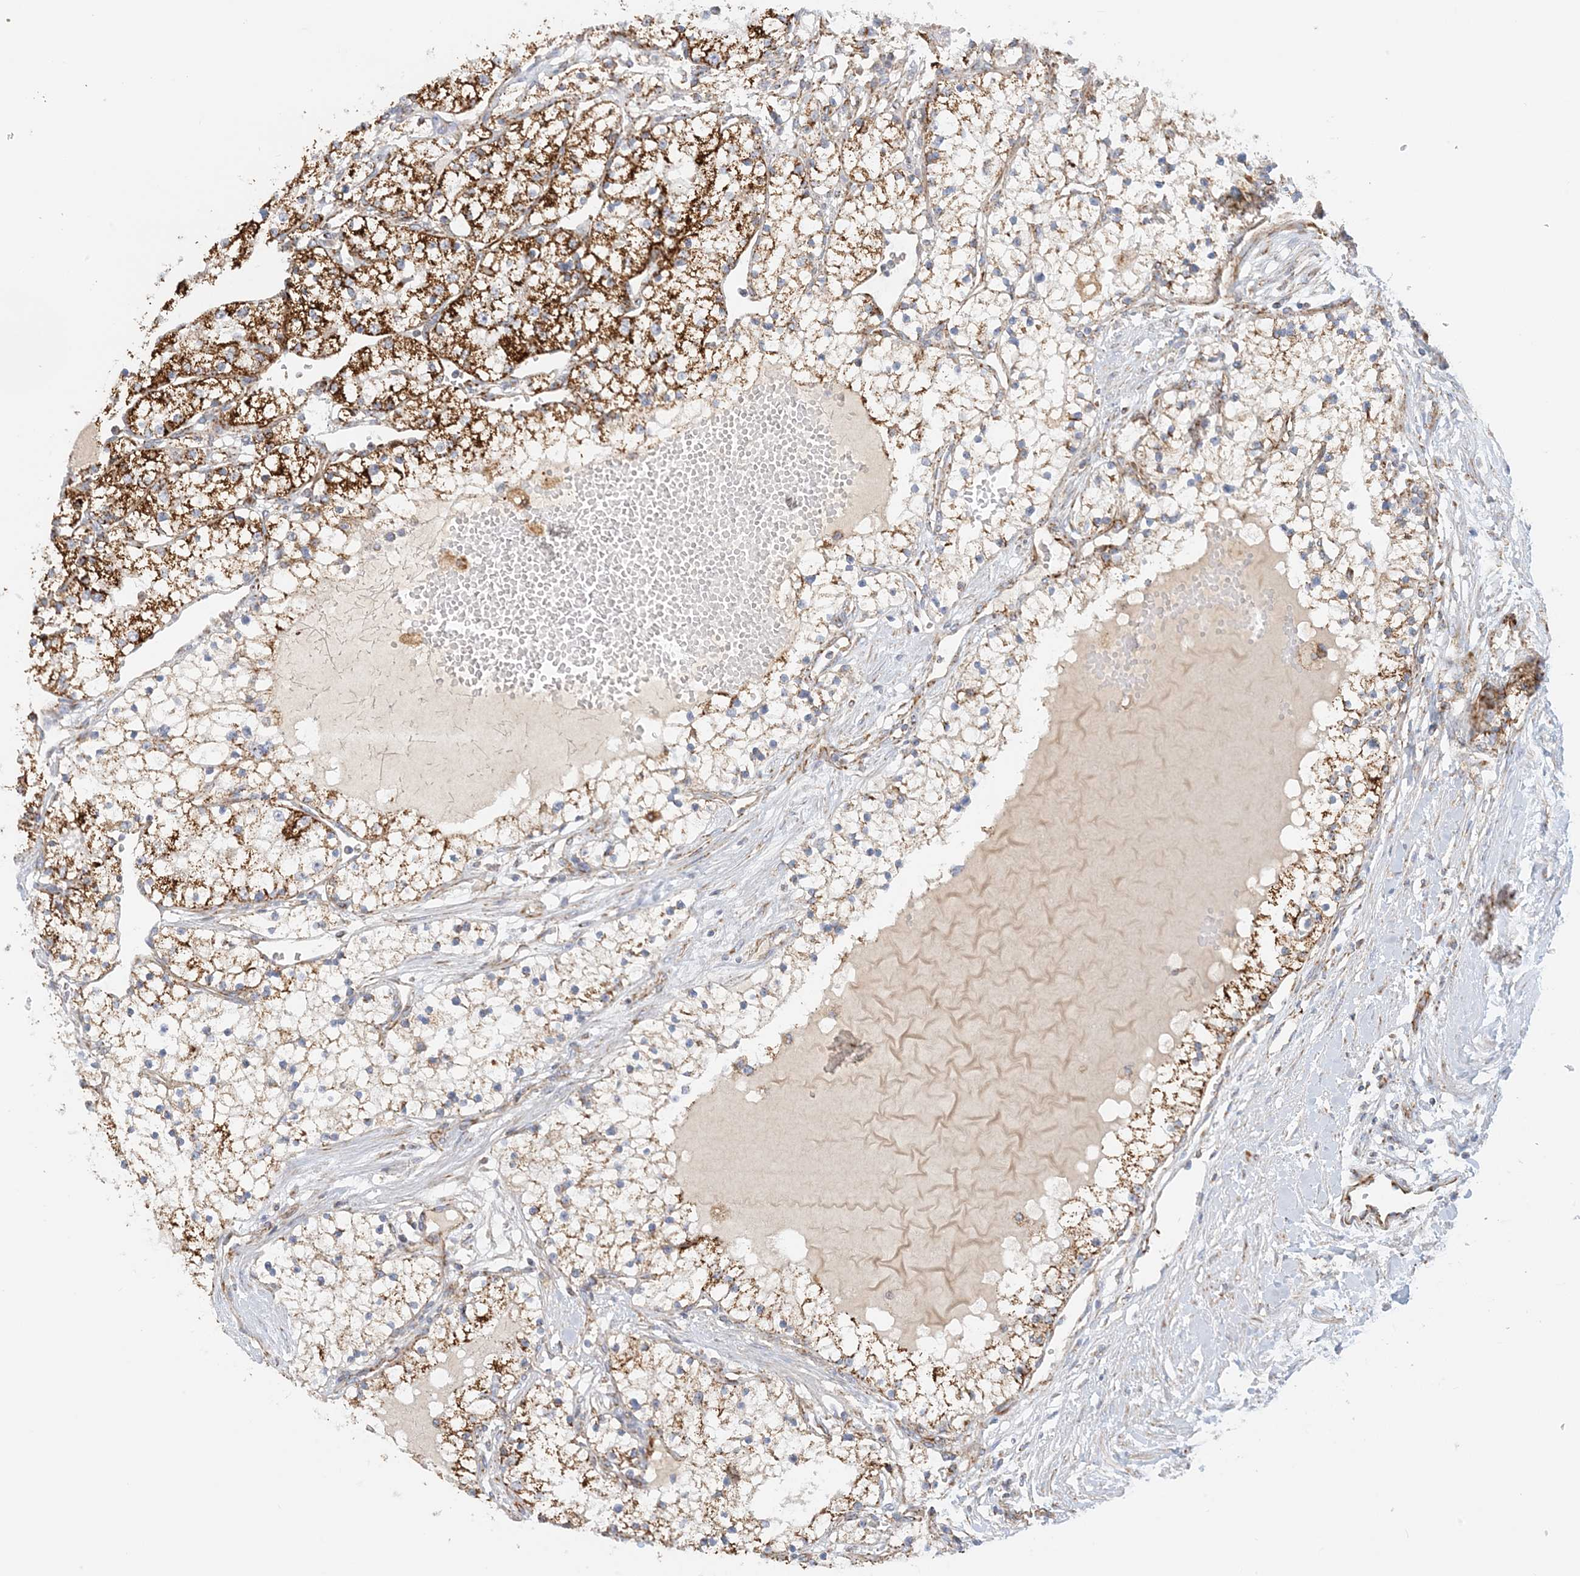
{"staining": {"intensity": "strong", "quantity": "25%-75%", "location": "cytoplasmic/membranous"}, "tissue": "renal cancer", "cell_type": "Tumor cells", "image_type": "cancer", "snomed": [{"axis": "morphology", "description": "Normal tissue, NOS"}, {"axis": "morphology", "description": "Adenocarcinoma, NOS"}, {"axis": "topography", "description": "Kidney"}], "caption": "Immunohistochemistry histopathology image of neoplastic tissue: renal adenocarcinoma stained using IHC displays high levels of strong protein expression localized specifically in the cytoplasmic/membranous of tumor cells, appearing as a cytoplasmic/membranous brown color.", "gene": "COA3", "patient": {"sex": "male", "age": 68}}